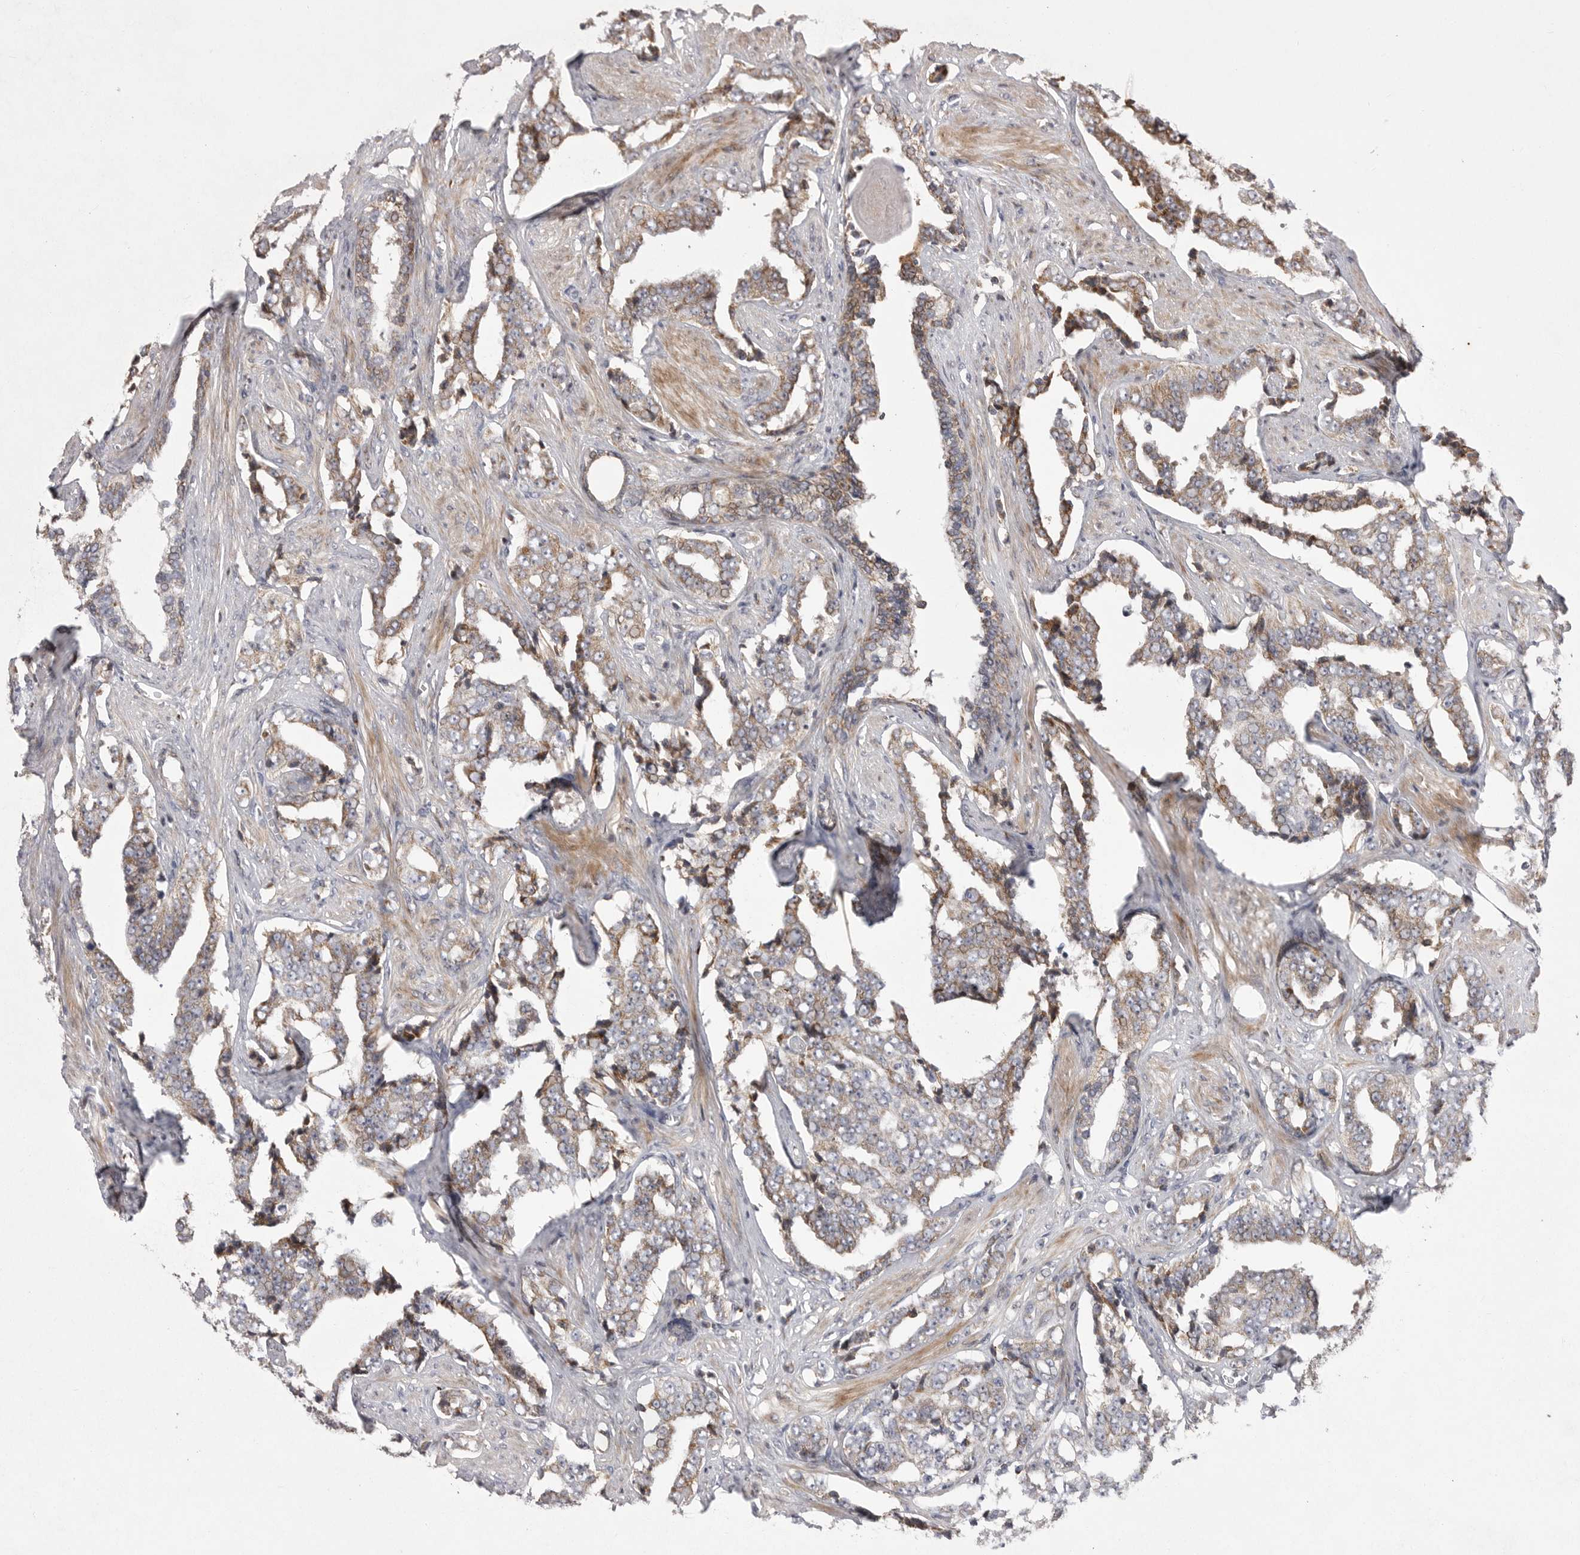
{"staining": {"intensity": "weak", "quantity": "25%-75%", "location": "cytoplasmic/membranous"}, "tissue": "prostate cancer", "cell_type": "Tumor cells", "image_type": "cancer", "snomed": [{"axis": "morphology", "description": "Adenocarcinoma, High grade"}, {"axis": "topography", "description": "Prostate"}], "caption": "Protein expression analysis of human prostate cancer (high-grade adenocarcinoma) reveals weak cytoplasmic/membranous staining in about 25%-75% of tumor cells. Using DAB (brown) and hematoxylin (blue) stains, captured at high magnification using brightfield microscopy.", "gene": "KYAT3", "patient": {"sex": "male", "age": 71}}